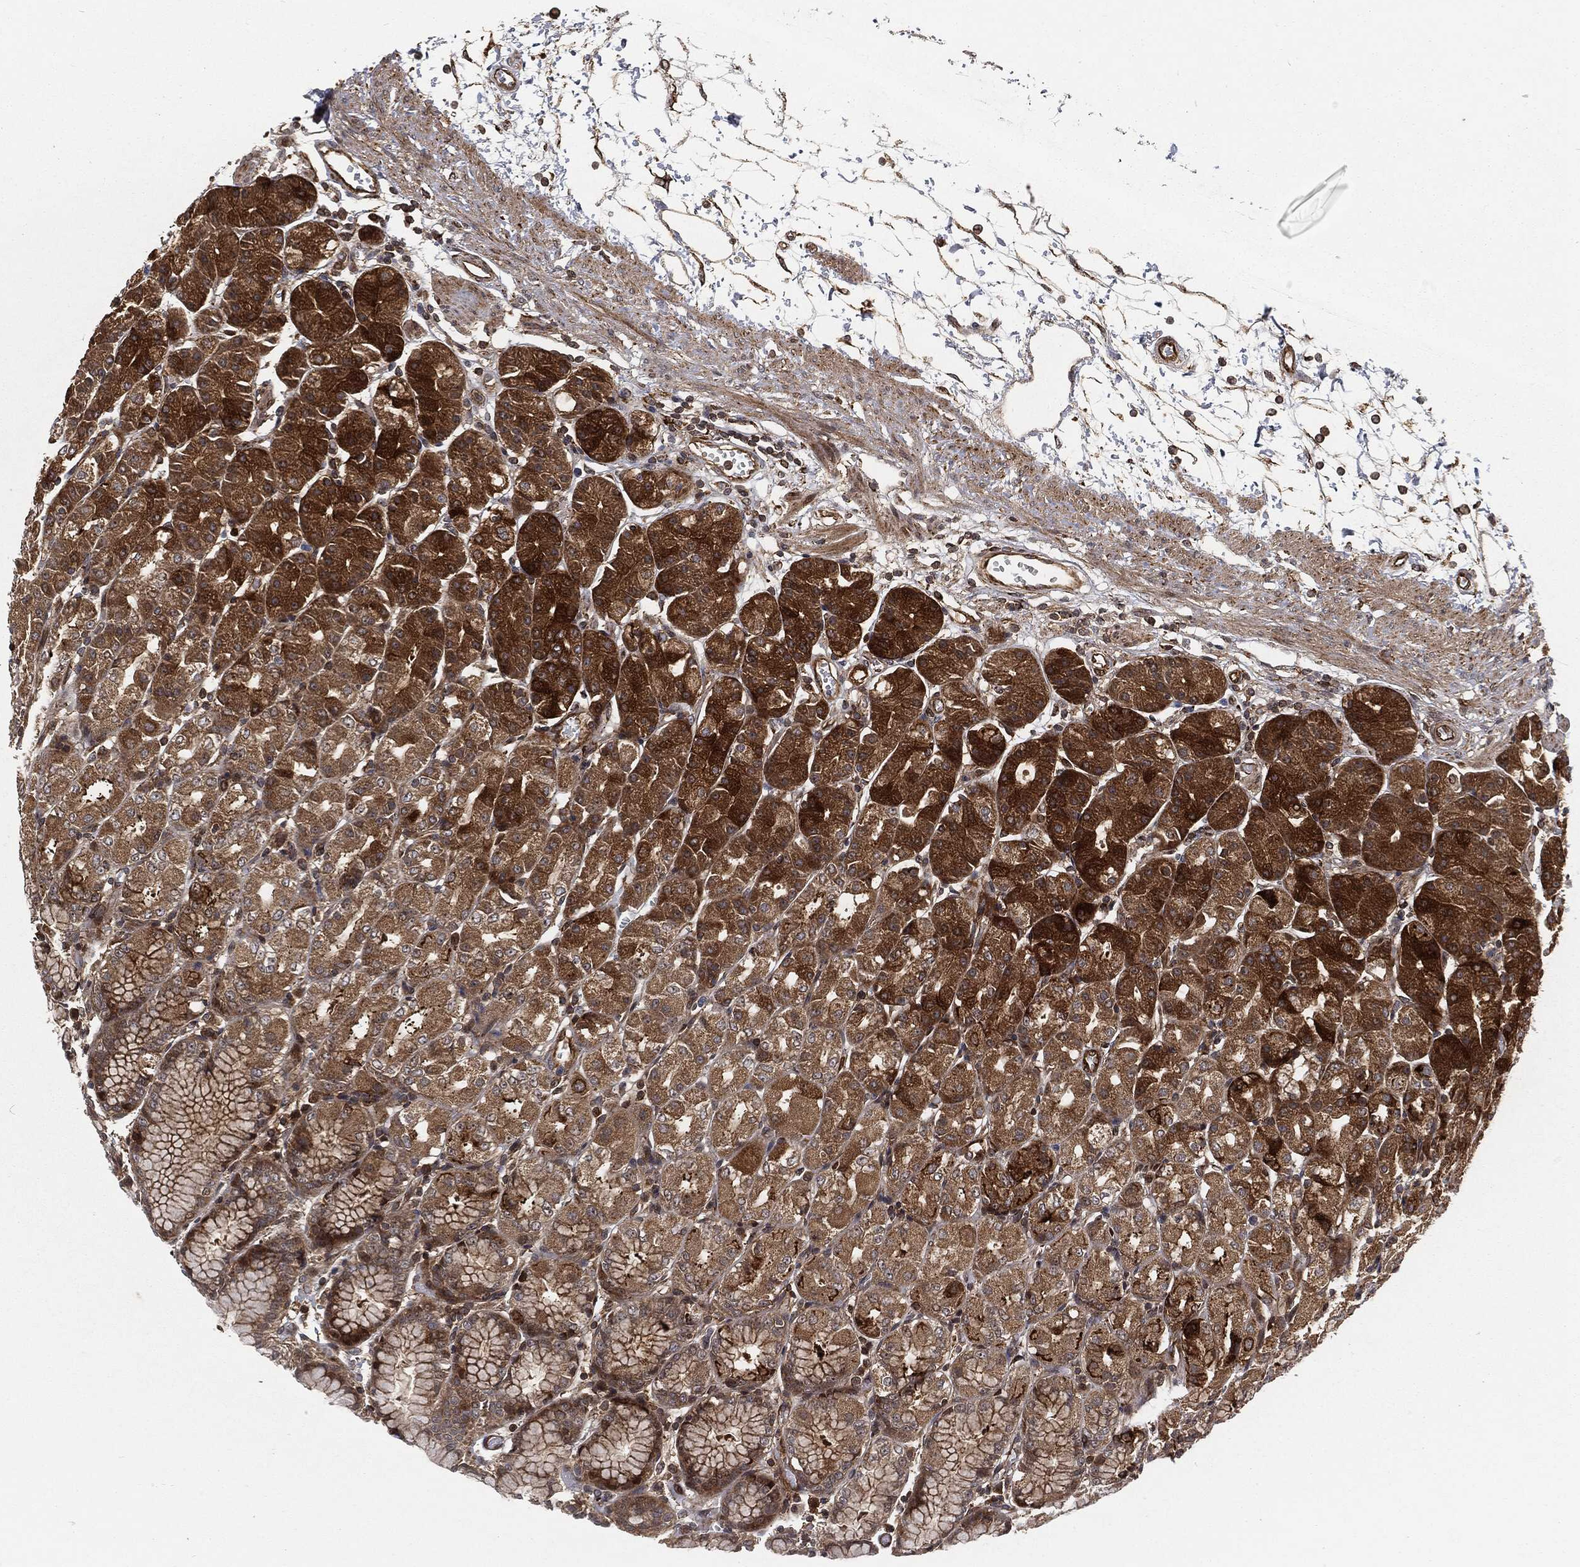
{"staining": {"intensity": "strong", "quantity": "25%-75%", "location": "cytoplasmic/membranous"}, "tissue": "stomach", "cell_type": "Glandular cells", "image_type": "normal", "snomed": [{"axis": "morphology", "description": "Normal tissue, NOS"}, {"axis": "morphology", "description": "Adenocarcinoma, NOS"}, {"axis": "topography", "description": "Stomach"}], "caption": "Immunohistochemical staining of benign human stomach displays 25%-75% levels of strong cytoplasmic/membranous protein positivity in about 25%-75% of glandular cells.", "gene": "RFTN1", "patient": {"sex": "female", "age": 81}}